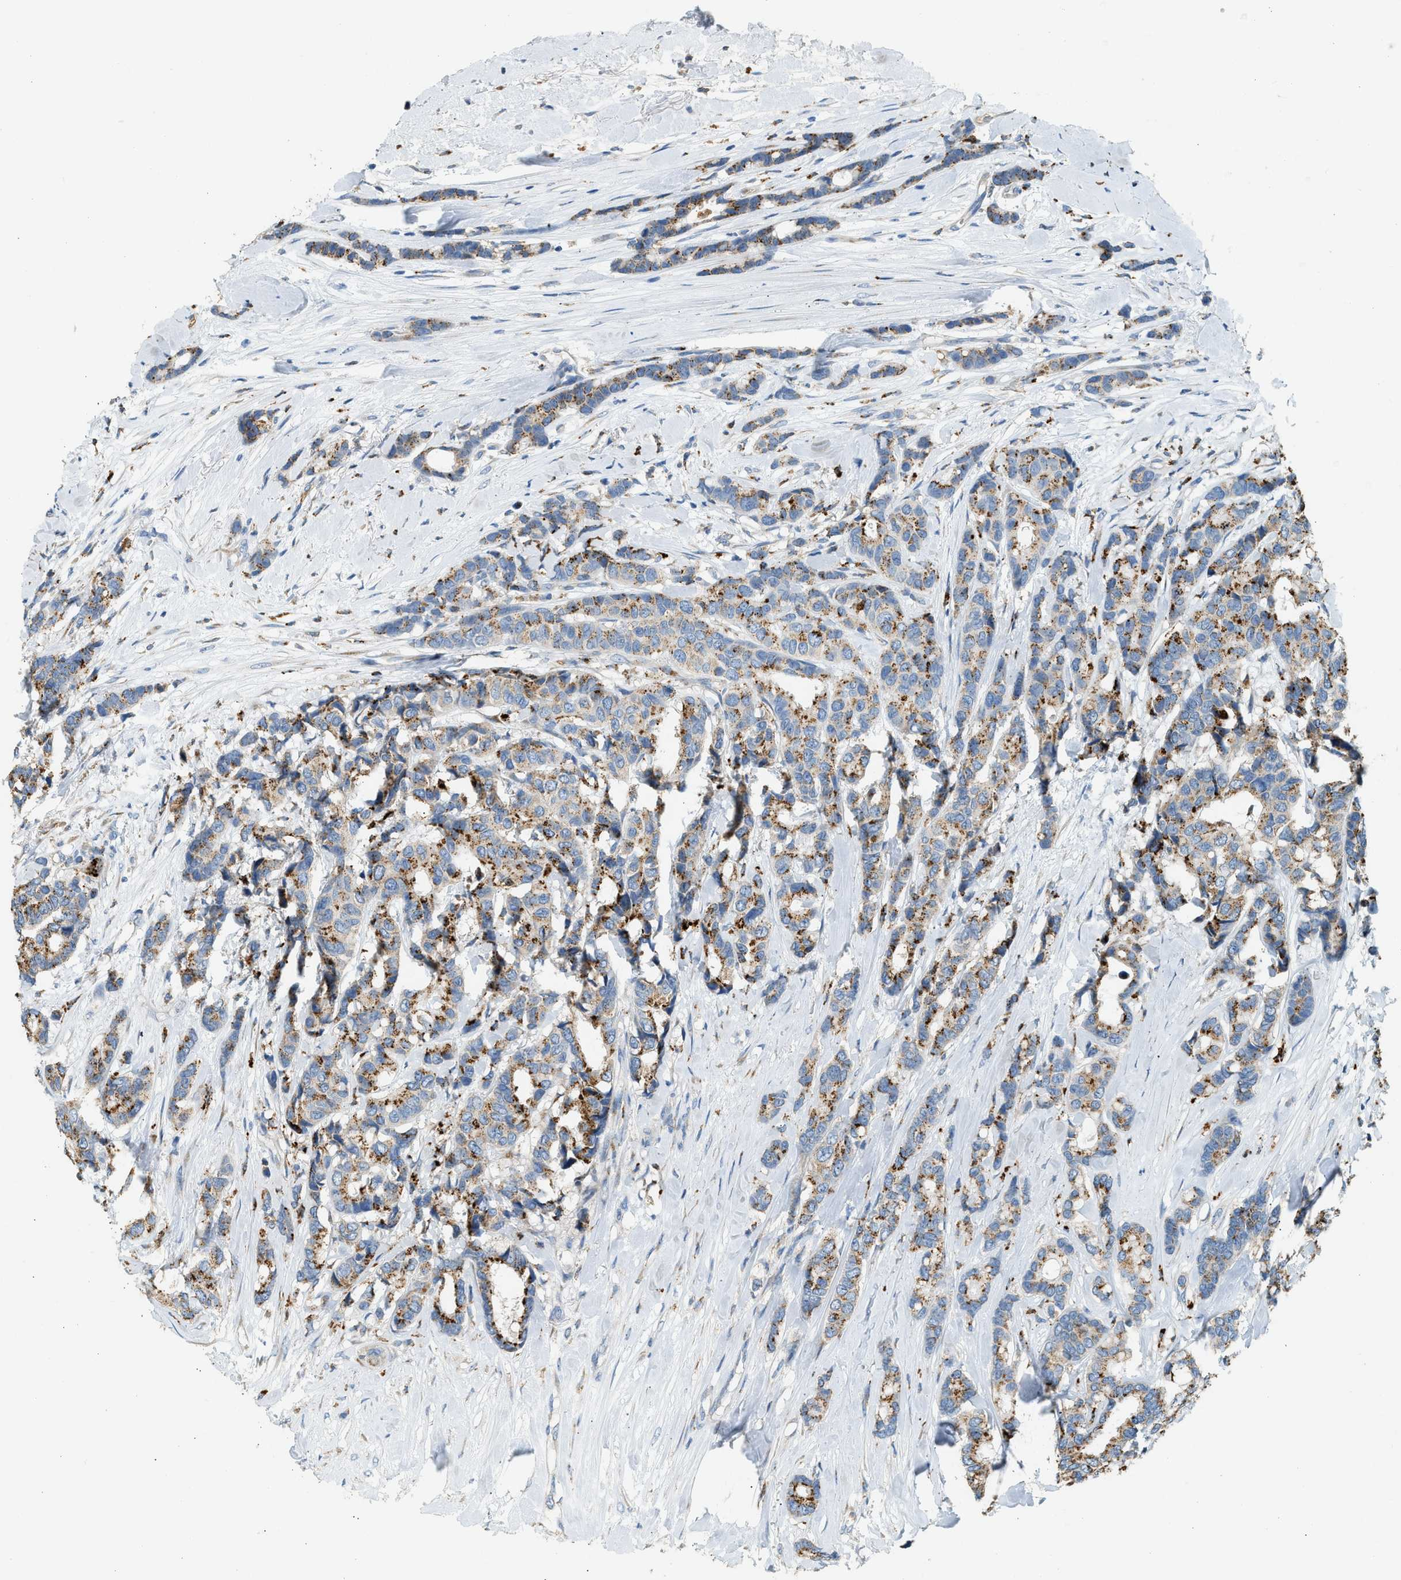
{"staining": {"intensity": "moderate", "quantity": ">75%", "location": "cytoplasmic/membranous"}, "tissue": "breast cancer", "cell_type": "Tumor cells", "image_type": "cancer", "snomed": [{"axis": "morphology", "description": "Duct carcinoma"}, {"axis": "topography", "description": "Breast"}], "caption": "Immunohistochemistry (IHC) (DAB (3,3'-diaminobenzidine)) staining of human breast infiltrating ductal carcinoma exhibits moderate cytoplasmic/membranous protein positivity in approximately >75% of tumor cells.", "gene": "CTSB", "patient": {"sex": "female", "age": 87}}